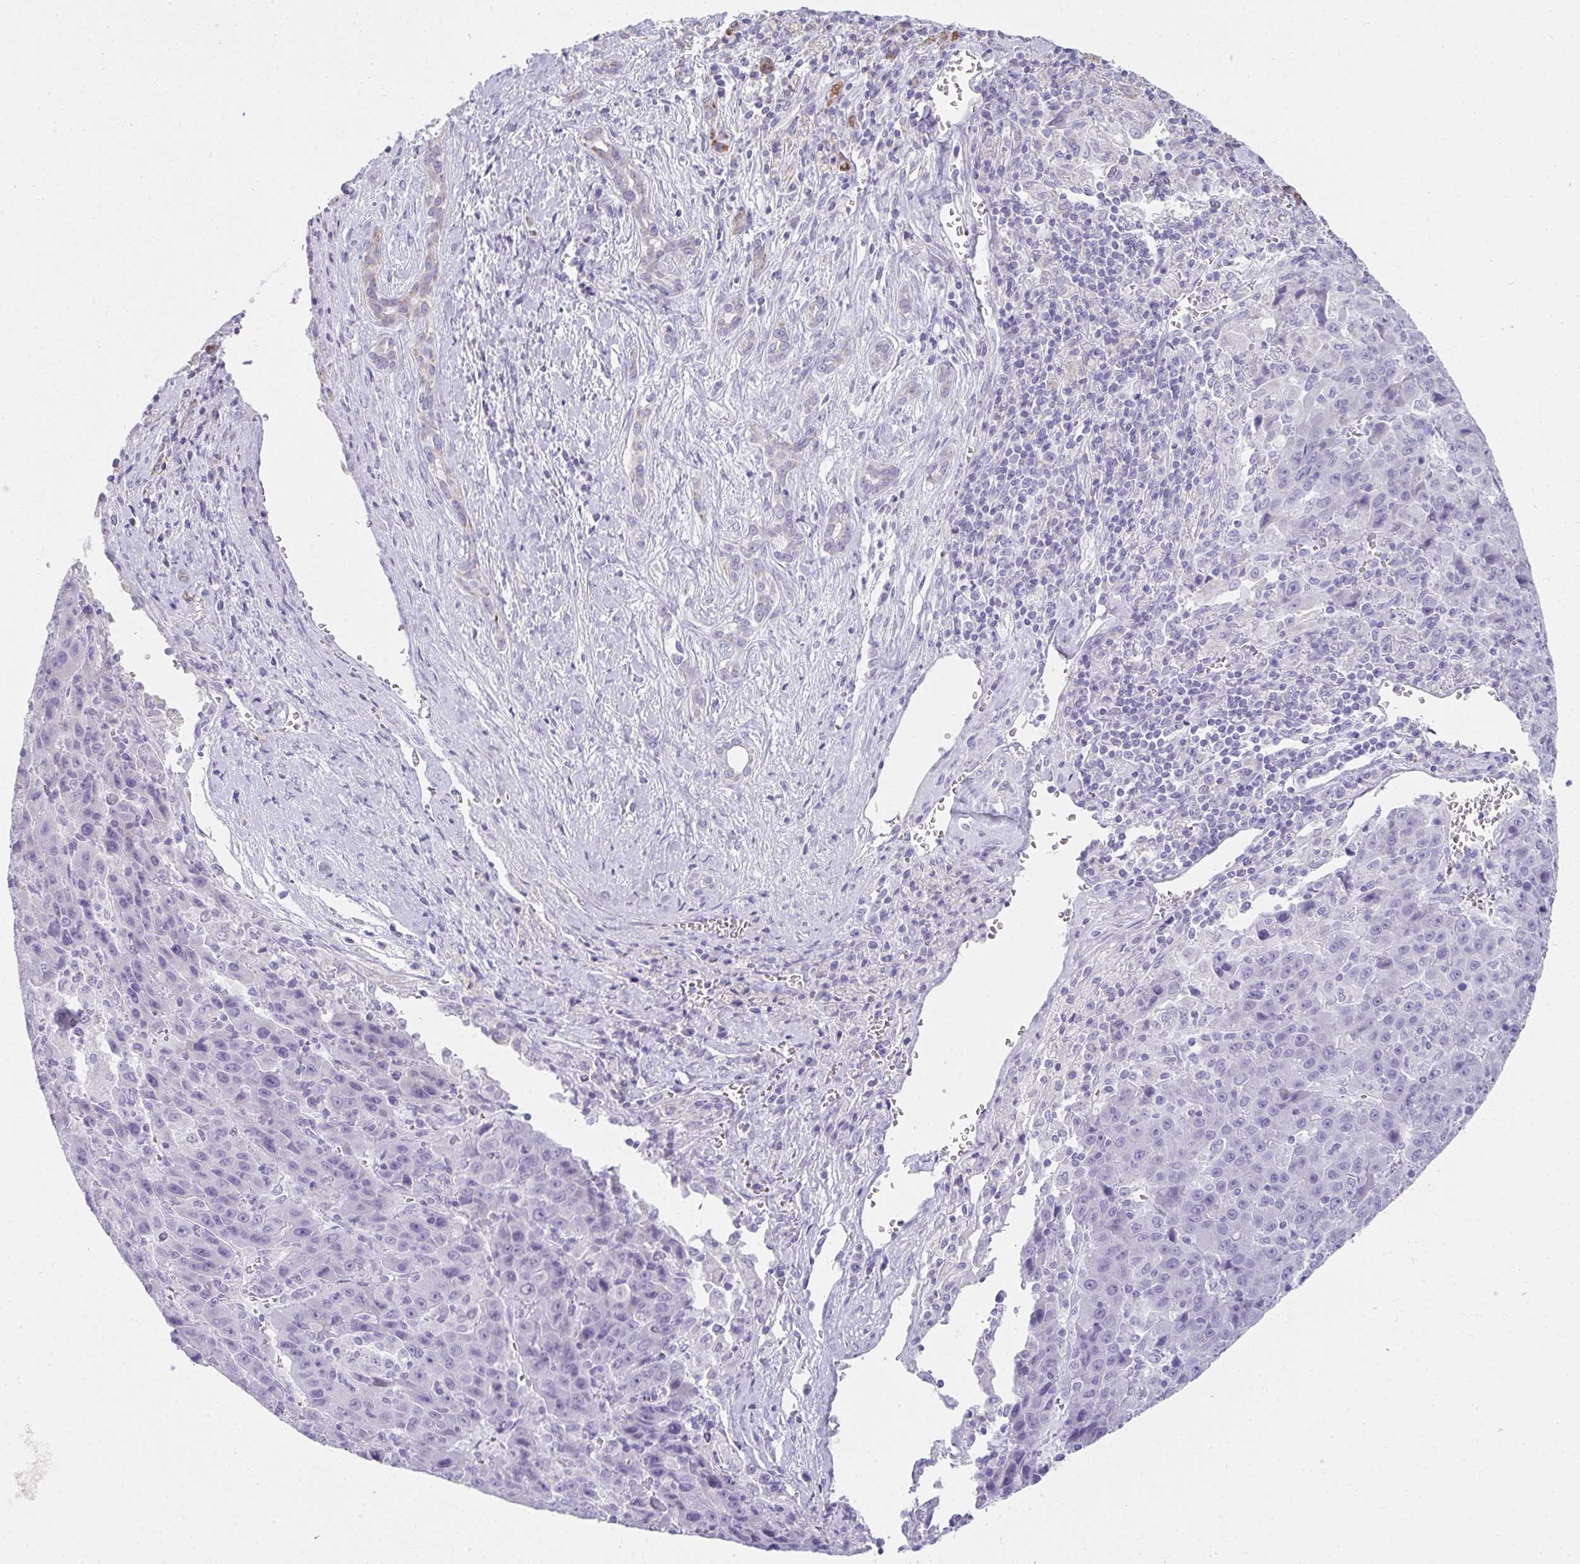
{"staining": {"intensity": "negative", "quantity": "none", "location": "none"}, "tissue": "liver cancer", "cell_type": "Tumor cells", "image_type": "cancer", "snomed": [{"axis": "morphology", "description": "Carcinoma, Hepatocellular, NOS"}, {"axis": "topography", "description": "Liver"}], "caption": "High magnification brightfield microscopy of liver hepatocellular carcinoma stained with DAB (3,3'-diaminobenzidine) (brown) and counterstained with hematoxylin (blue): tumor cells show no significant positivity.", "gene": "RLF", "patient": {"sex": "female", "age": 53}}